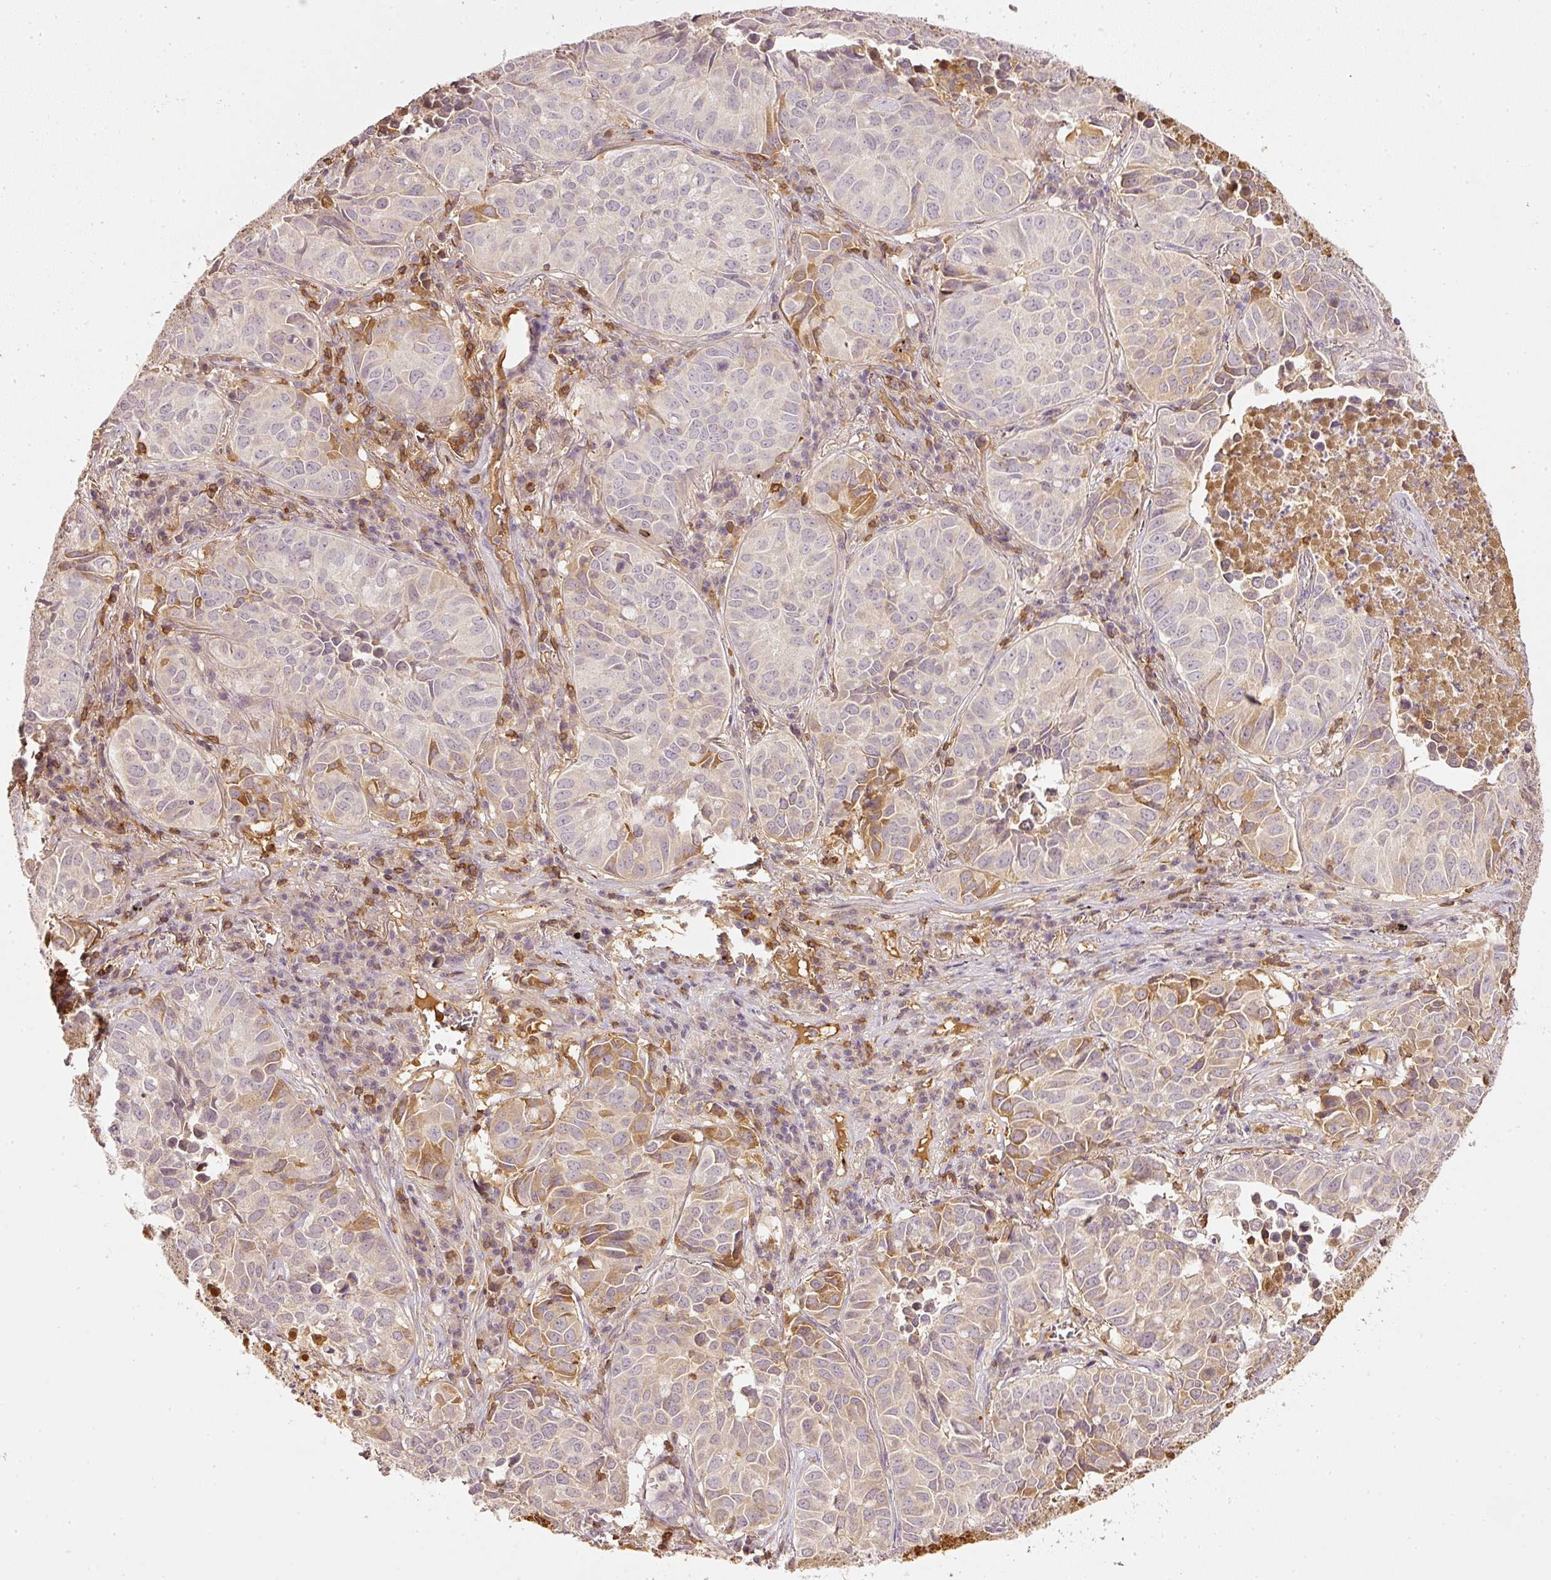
{"staining": {"intensity": "moderate", "quantity": "<25%", "location": "cytoplasmic/membranous"}, "tissue": "lung cancer", "cell_type": "Tumor cells", "image_type": "cancer", "snomed": [{"axis": "morphology", "description": "Adenocarcinoma, NOS"}, {"axis": "topography", "description": "Lung"}], "caption": "Protein staining of lung cancer tissue reveals moderate cytoplasmic/membranous expression in about <25% of tumor cells.", "gene": "EVL", "patient": {"sex": "female", "age": 50}}